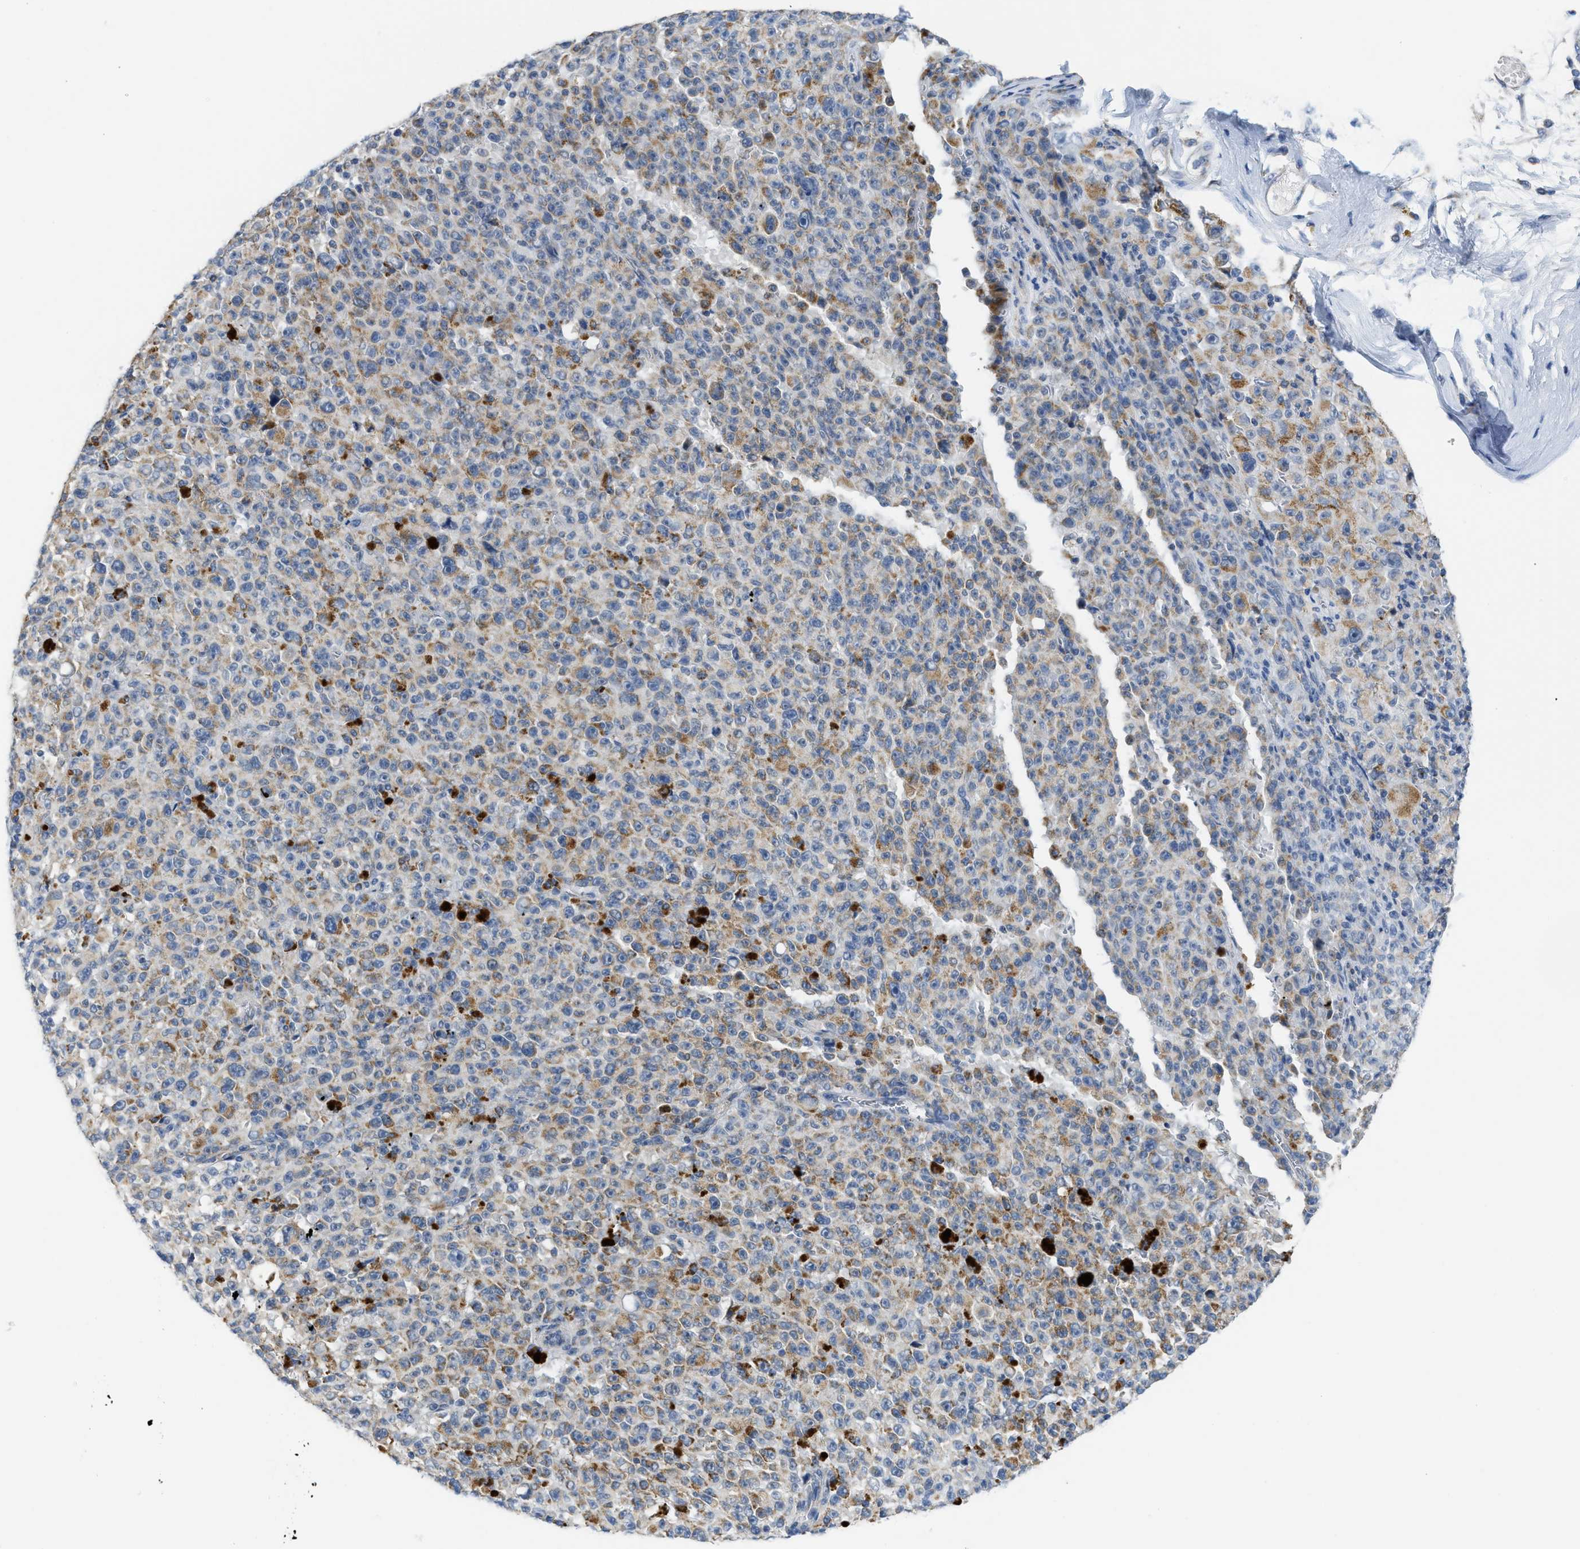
{"staining": {"intensity": "moderate", "quantity": ">75%", "location": "cytoplasmic/membranous"}, "tissue": "melanoma", "cell_type": "Tumor cells", "image_type": "cancer", "snomed": [{"axis": "morphology", "description": "Malignant melanoma, NOS"}, {"axis": "topography", "description": "Skin"}], "caption": "A brown stain shows moderate cytoplasmic/membranous staining of a protein in human malignant melanoma tumor cells. The protein of interest is shown in brown color, while the nuclei are stained blue.", "gene": "GATD3", "patient": {"sex": "female", "age": 82}}